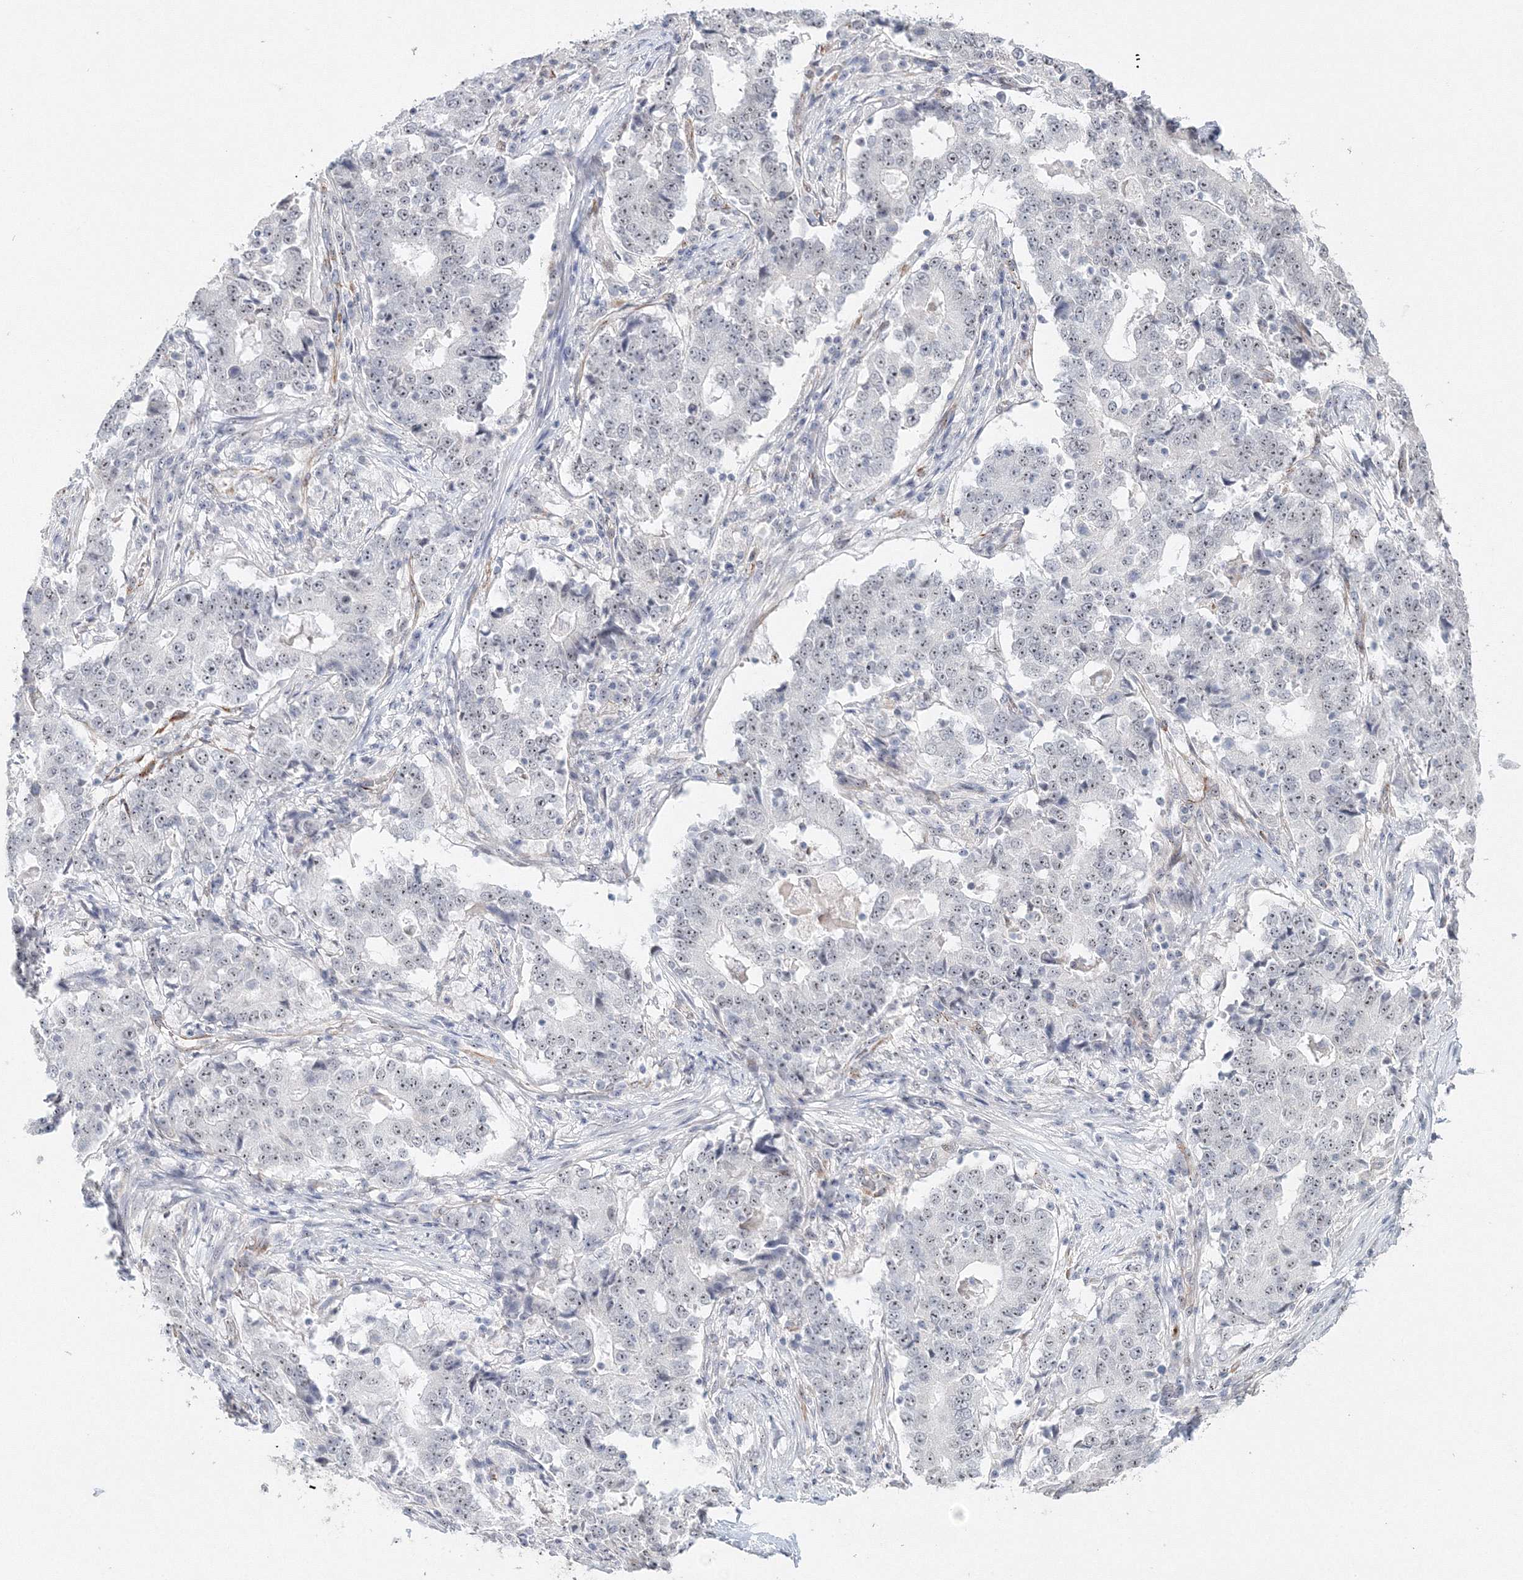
{"staining": {"intensity": "weak", "quantity": "25%-75%", "location": "nuclear"}, "tissue": "stomach cancer", "cell_type": "Tumor cells", "image_type": "cancer", "snomed": [{"axis": "morphology", "description": "Adenocarcinoma, NOS"}, {"axis": "topography", "description": "Stomach"}], "caption": "DAB immunohistochemical staining of adenocarcinoma (stomach) displays weak nuclear protein positivity in approximately 25%-75% of tumor cells.", "gene": "SIRT7", "patient": {"sex": "male", "age": 59}}